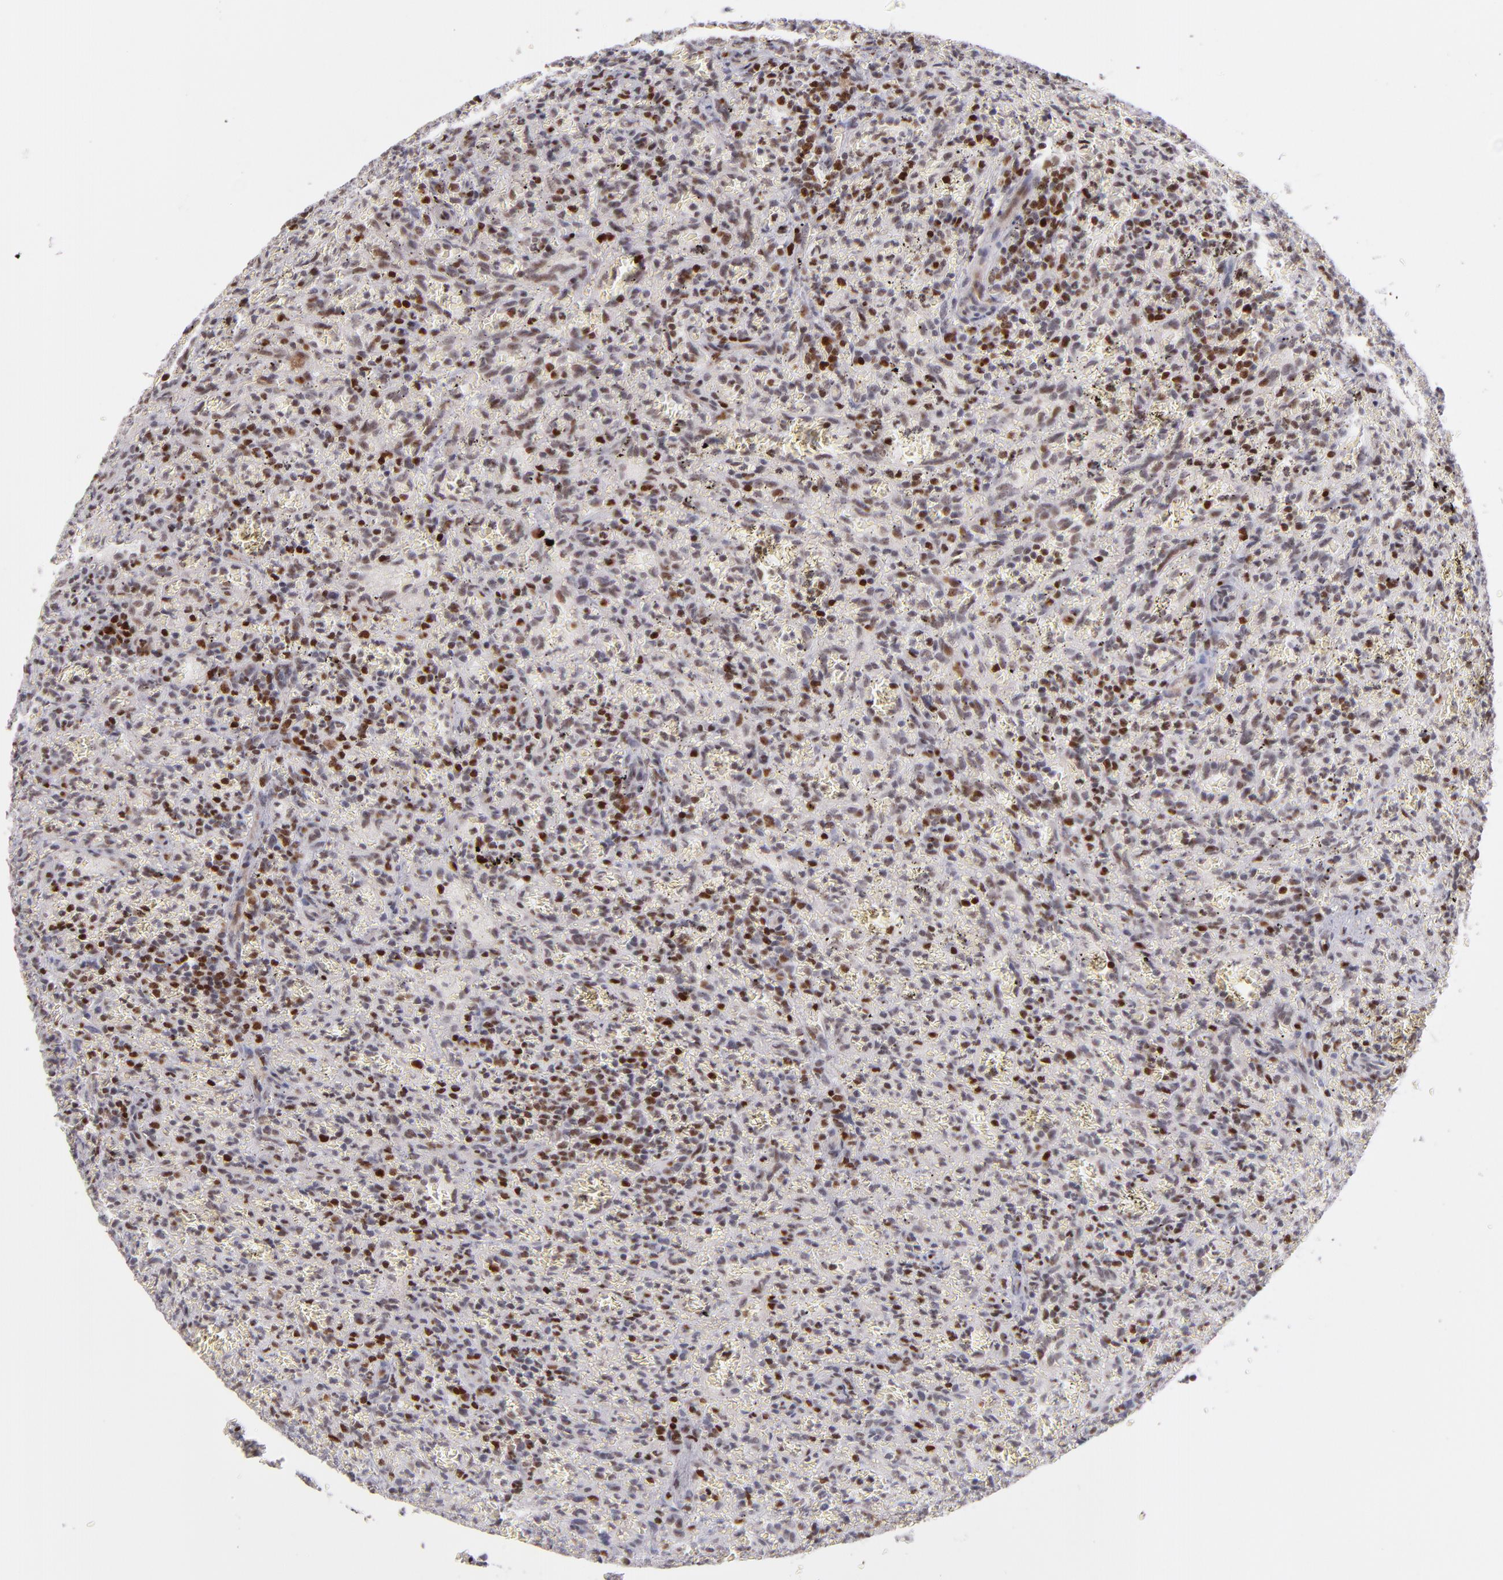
{"staining": {"intensity": "strong", "quantity": "25%-75%", "location": "nuclear"}, "tissue": "lymphoma", "cell_type": "Tumor cells", "image_type": "cancer", "snomed": [{"axis": "morphology", "description": "Malignant lymphoma, non-Hodgkin's type, Low grade"}, {"axis": "topography", "description": "Spleen"}], "caption": "Low-grade malignant lymphoma, non-Hodgkin's type stained for a protein reveals strong nuclear positivity in tumor cells. (brown staining indicates protein expression, while blue staining denotes nuclei).", "gene": "POLA1", "patient": {"sex": "female", "age": 64}}